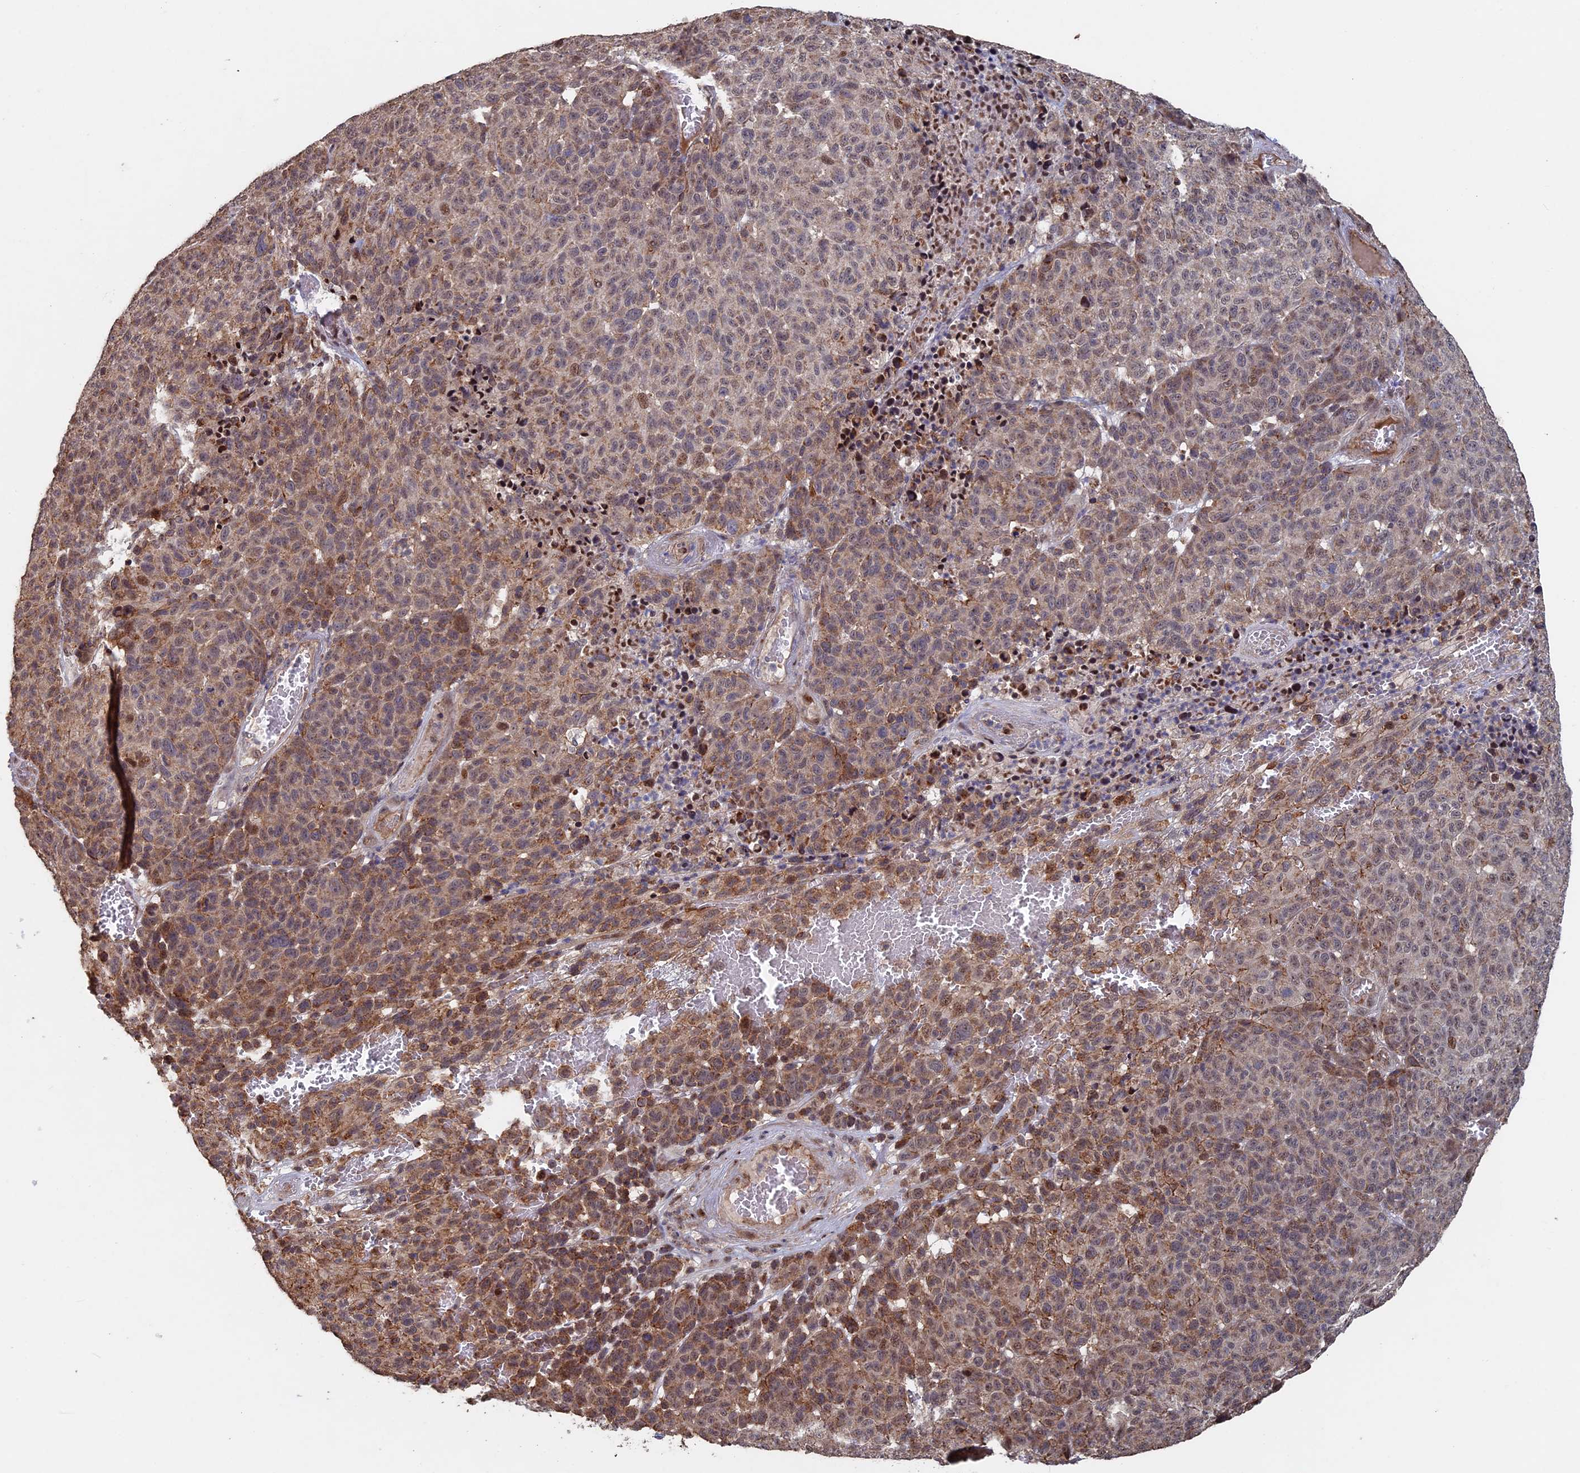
{"staining": {"intensity": "moderate", "quantity": ">75%", "location": "cytoplasmic/membranous,nuclear"}, "tissue": "melanoma", "cell_type": "Tumor cells", "image_type": "cancer", "snomed": [{"axis": "morphology", "description": "Malignant melanoma, NOS"}, {"axis": "topography", "description": "Skin"}], "caption": "Tumor cells display medium levels of moderate cytoplasmic/membranous and nuclear staining in approximately >75% of cells in human malignant melanoma.", "gene": "KIAA1328", "patient": {"sex": "male", "age": 49}}